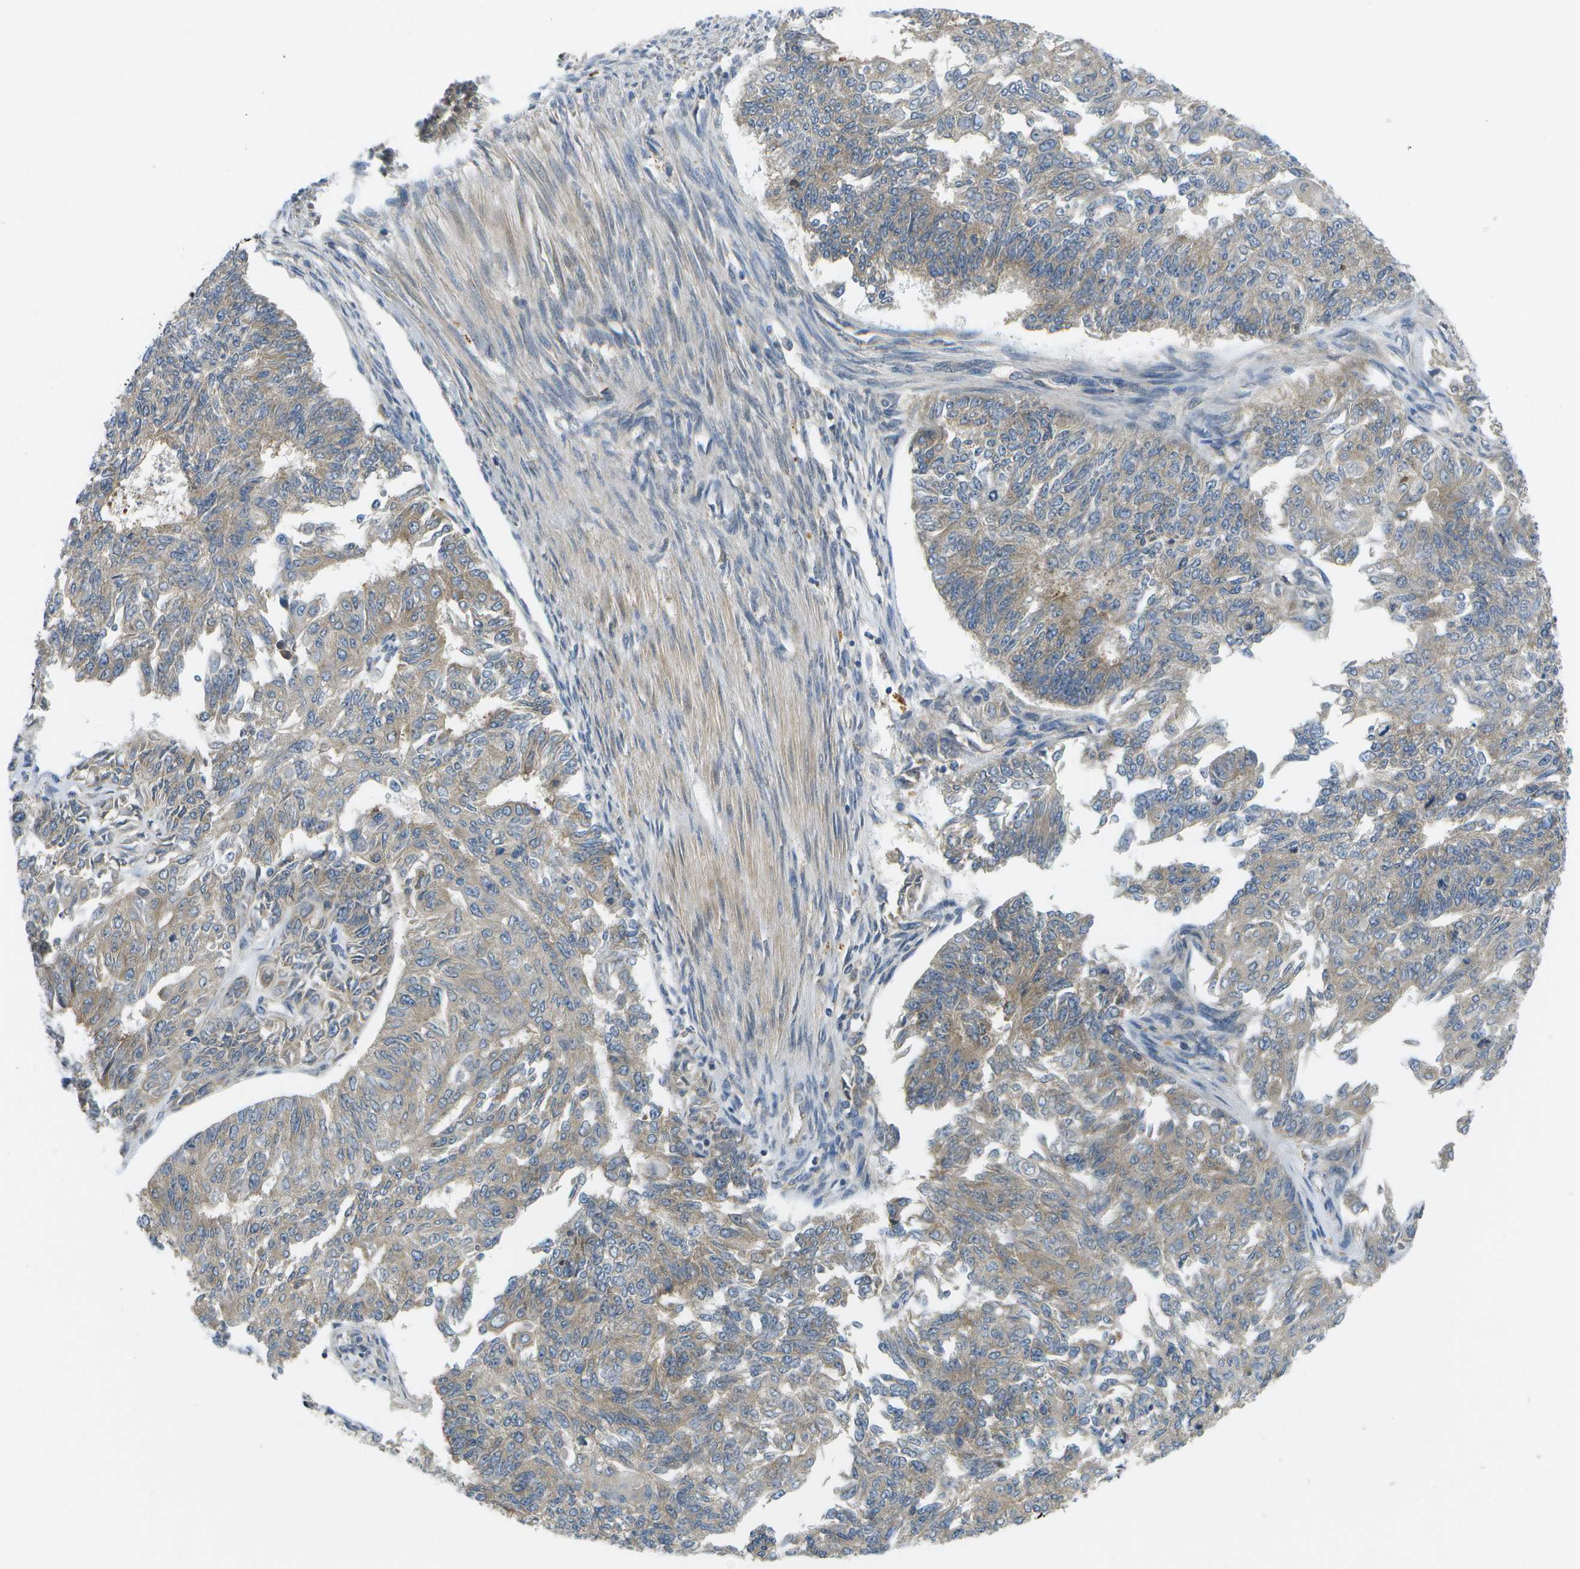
{"staining": {"intensity": "weak", "quantity": "25%-75%", "location": "cytoplasmic/membranous"}, "tissue": "endometrial cancer", "cell_type": "Tumor cells", "image_type": "cancer", "snomed": [{"axis": "morphology", "description": "Adenocarcinoma, NOS"}, {"axis": "topography", "description": "Endometrium"}], "caption": "Immunohistochemical staining of human adenocarcinoma (endometrial) demonstrates low levels of weak cytoplasmic/membranous expression in approximately 25%-75% of tumor cells. The staining was performed using DAB, with brown indicating positive protein expression. Nuclei are stained blue with hematoxylin.", "gene": "SLC25A20", "patient": {"sex": "female", "age": 32}}